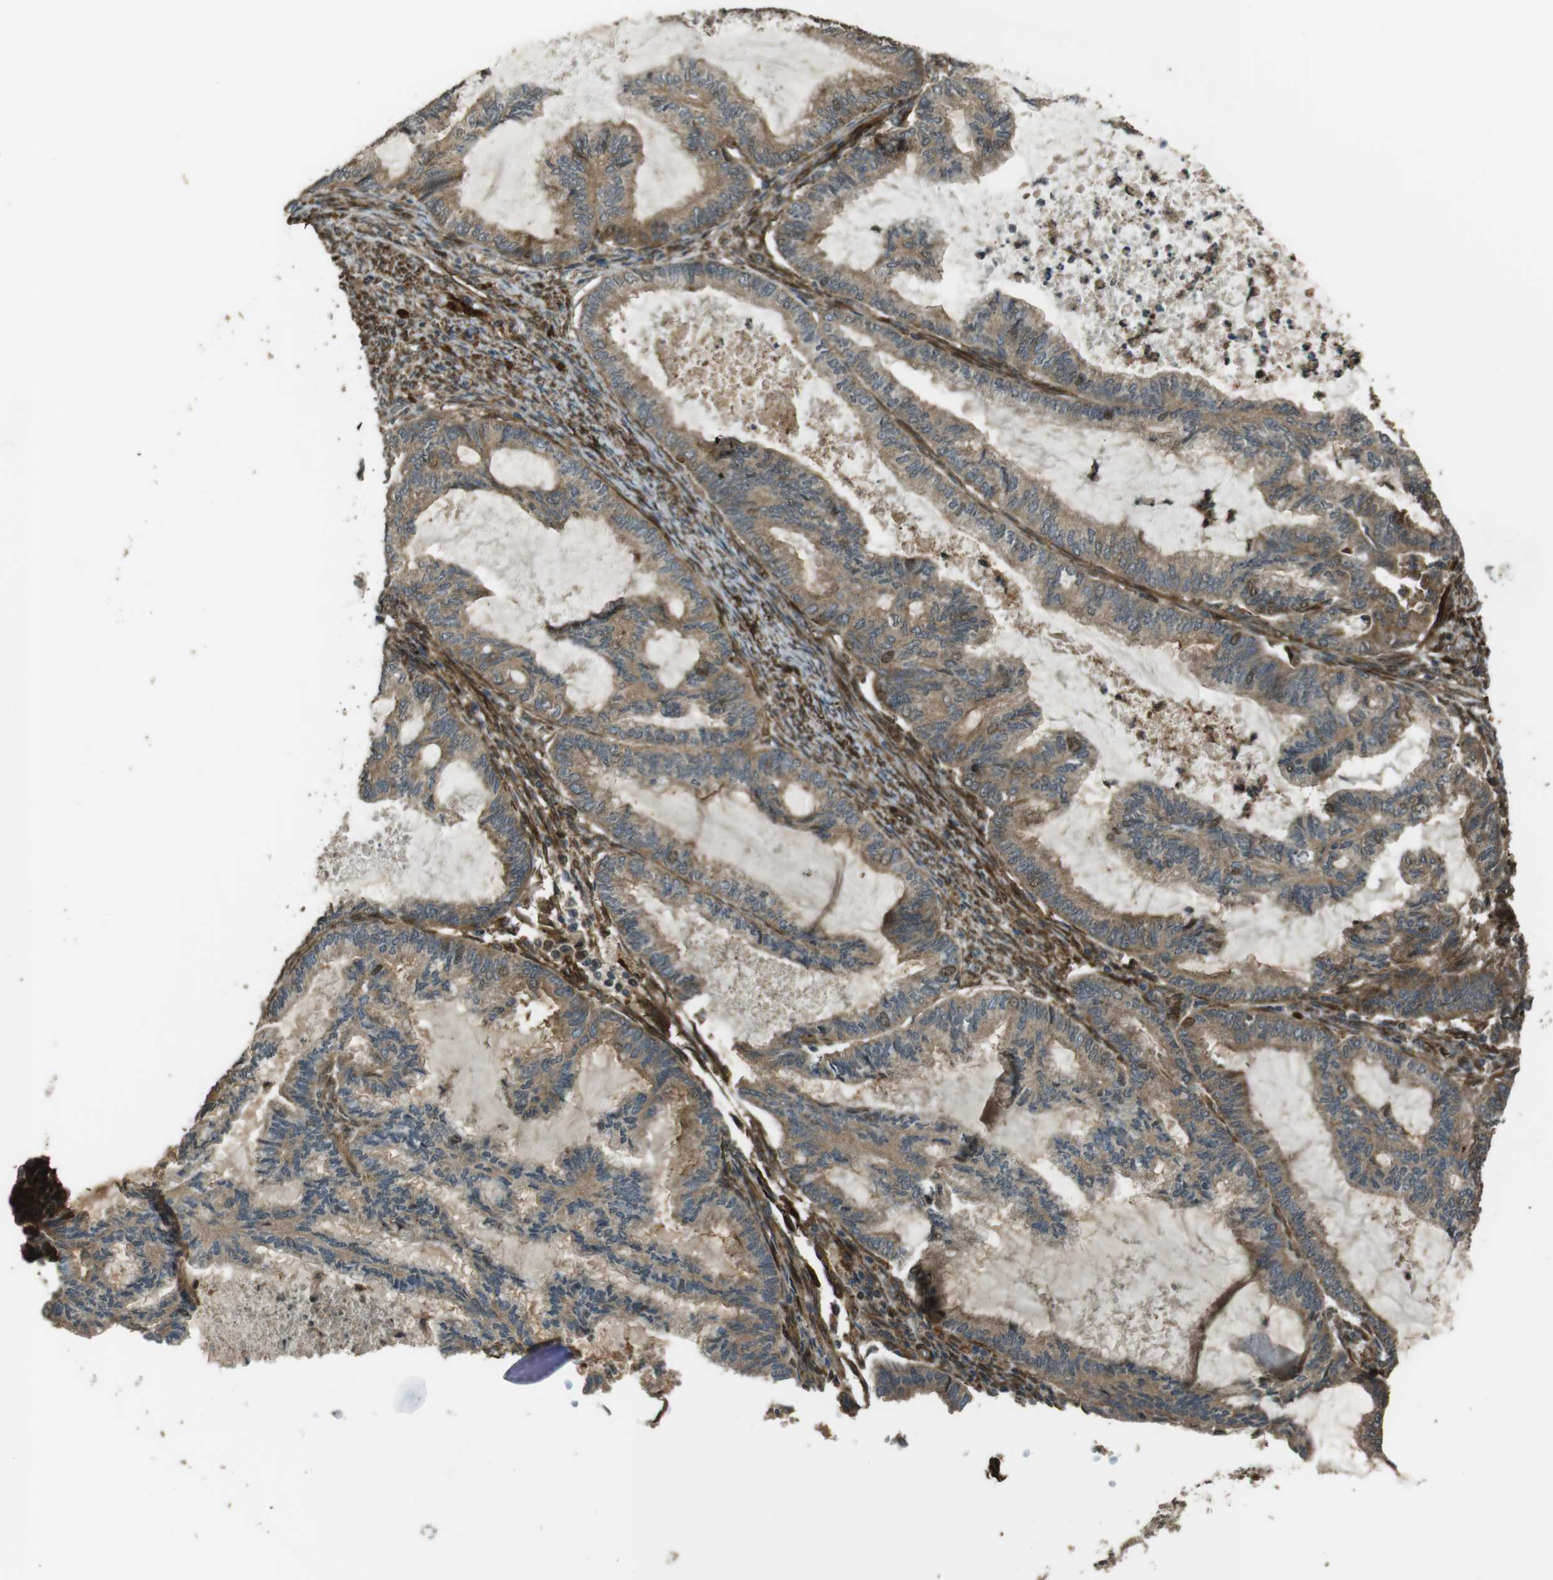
{"staining": {"intensity": "weak", "quantity": "<25%", "location": "cytoplasmic/membranous"}, "tissue": "cervical cancer", "cell_type": "Tumor cells", "image_type": "cancer", "snomed": [{"axis": "morphology", "description": "Normal tissue, NOS"}, {"axis": "morphology", "description": "Adenocarcinoma, NOS"}, {"axis": "topography", "description": "Cervix"}, {"axis": "topography", "description": "Endometrium"}], "caption": "Cervical cancer was stained to show a protein in brown. There is no significant staining in tumor cells.", "gene": "MSRB3", "patient": {"sex": "female", "age": 86}}